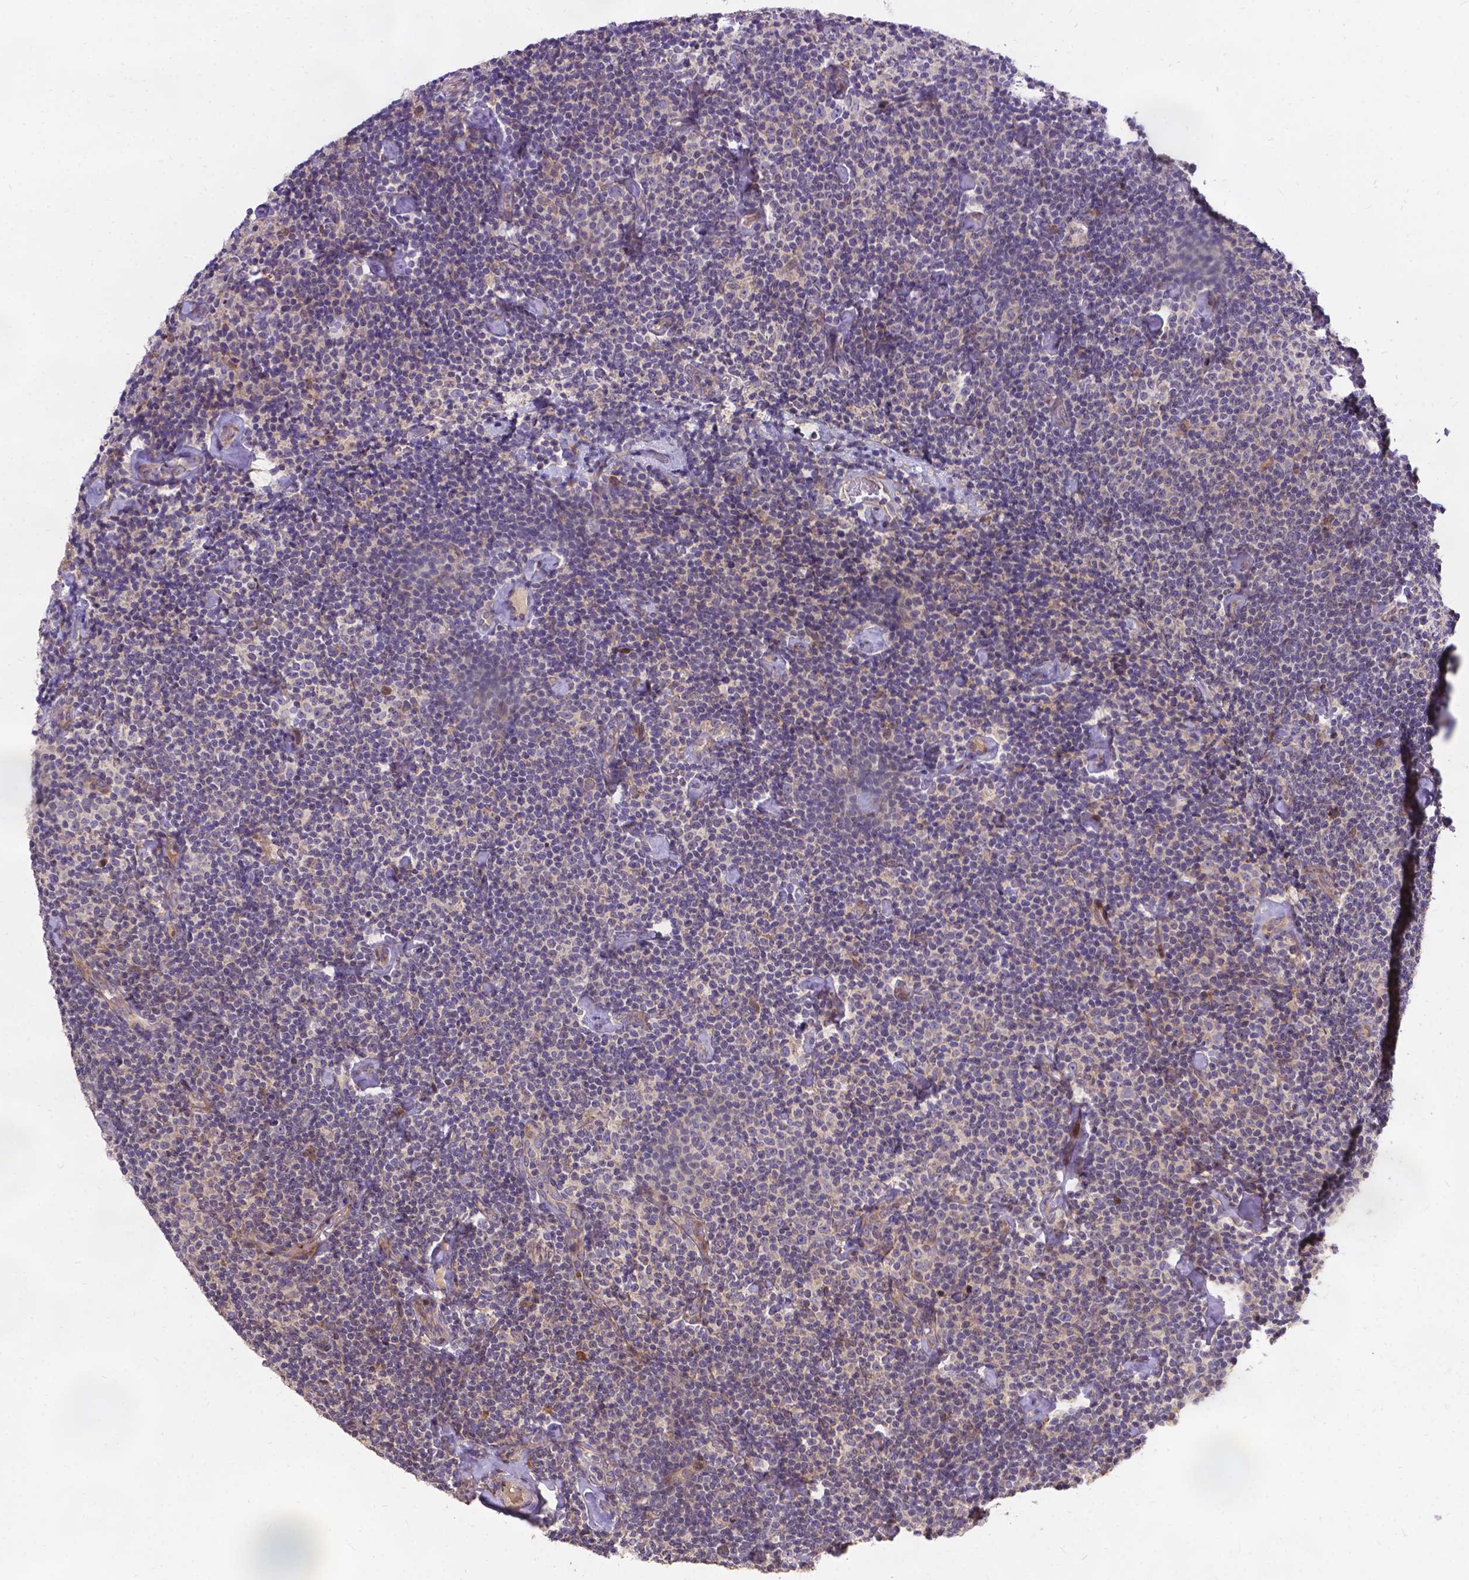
{"staining": {"intensity": "negative", "quantity": "none", "location": "none"}, "tissue": "lymphoma", "cell_type": "Tumor cells", "image_type": "cancer", "snomed": [{"axis": "morphology", "description": "Malignant lymphoma, non-Hodgkin's type, Low grade"}, {"axis": "topography", "description": "Lymph node"}], "caption": "Human malignant lymphoma, non-Hodgkin's type (low-grade) stained for a protein using IHC shows no staining in tumor cells.", "gene": "DENND6A", "patient": {"sex": "male", "age": 81}}